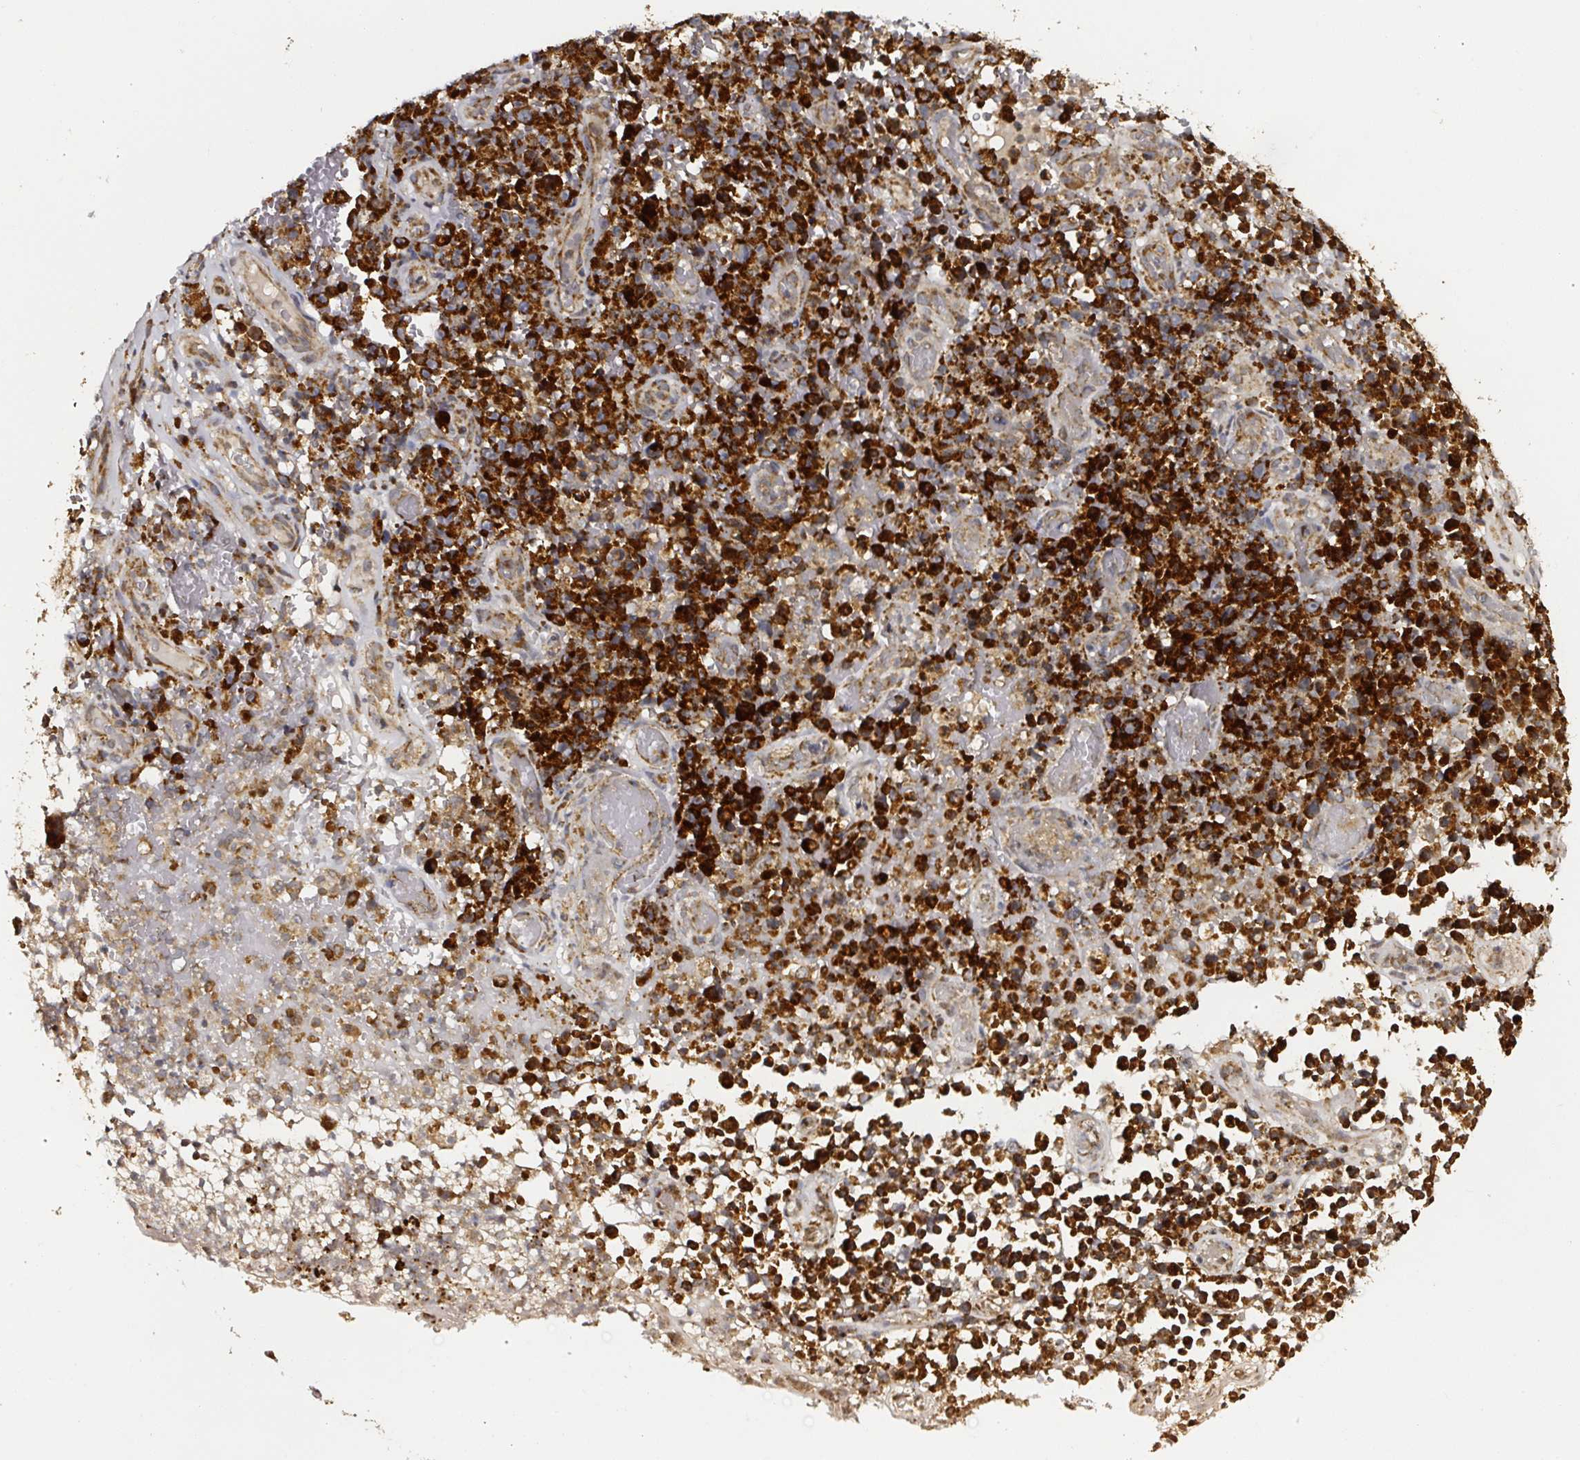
{"staining": {"intensity": "strong", "quantity": ">75%", "location": "cytoplasmic/membranous"}, "tissue": "melanoma", "cell_type": "Tumor cells", "image_type": "cancer", "snomed": [{"axis": "morphology", "description": "Malignant melanoma, NOS"}, {"axis": "topography", "description": "Skin"}], "caption": "A high-resolution micrograph shows IHC staining of melanoma, which shows strong cytoplasmic/membranous expression in approximately >75% of tumor cells.", "gene": "ATAD3B", "patient": {"sex": "female", "age": 82}}